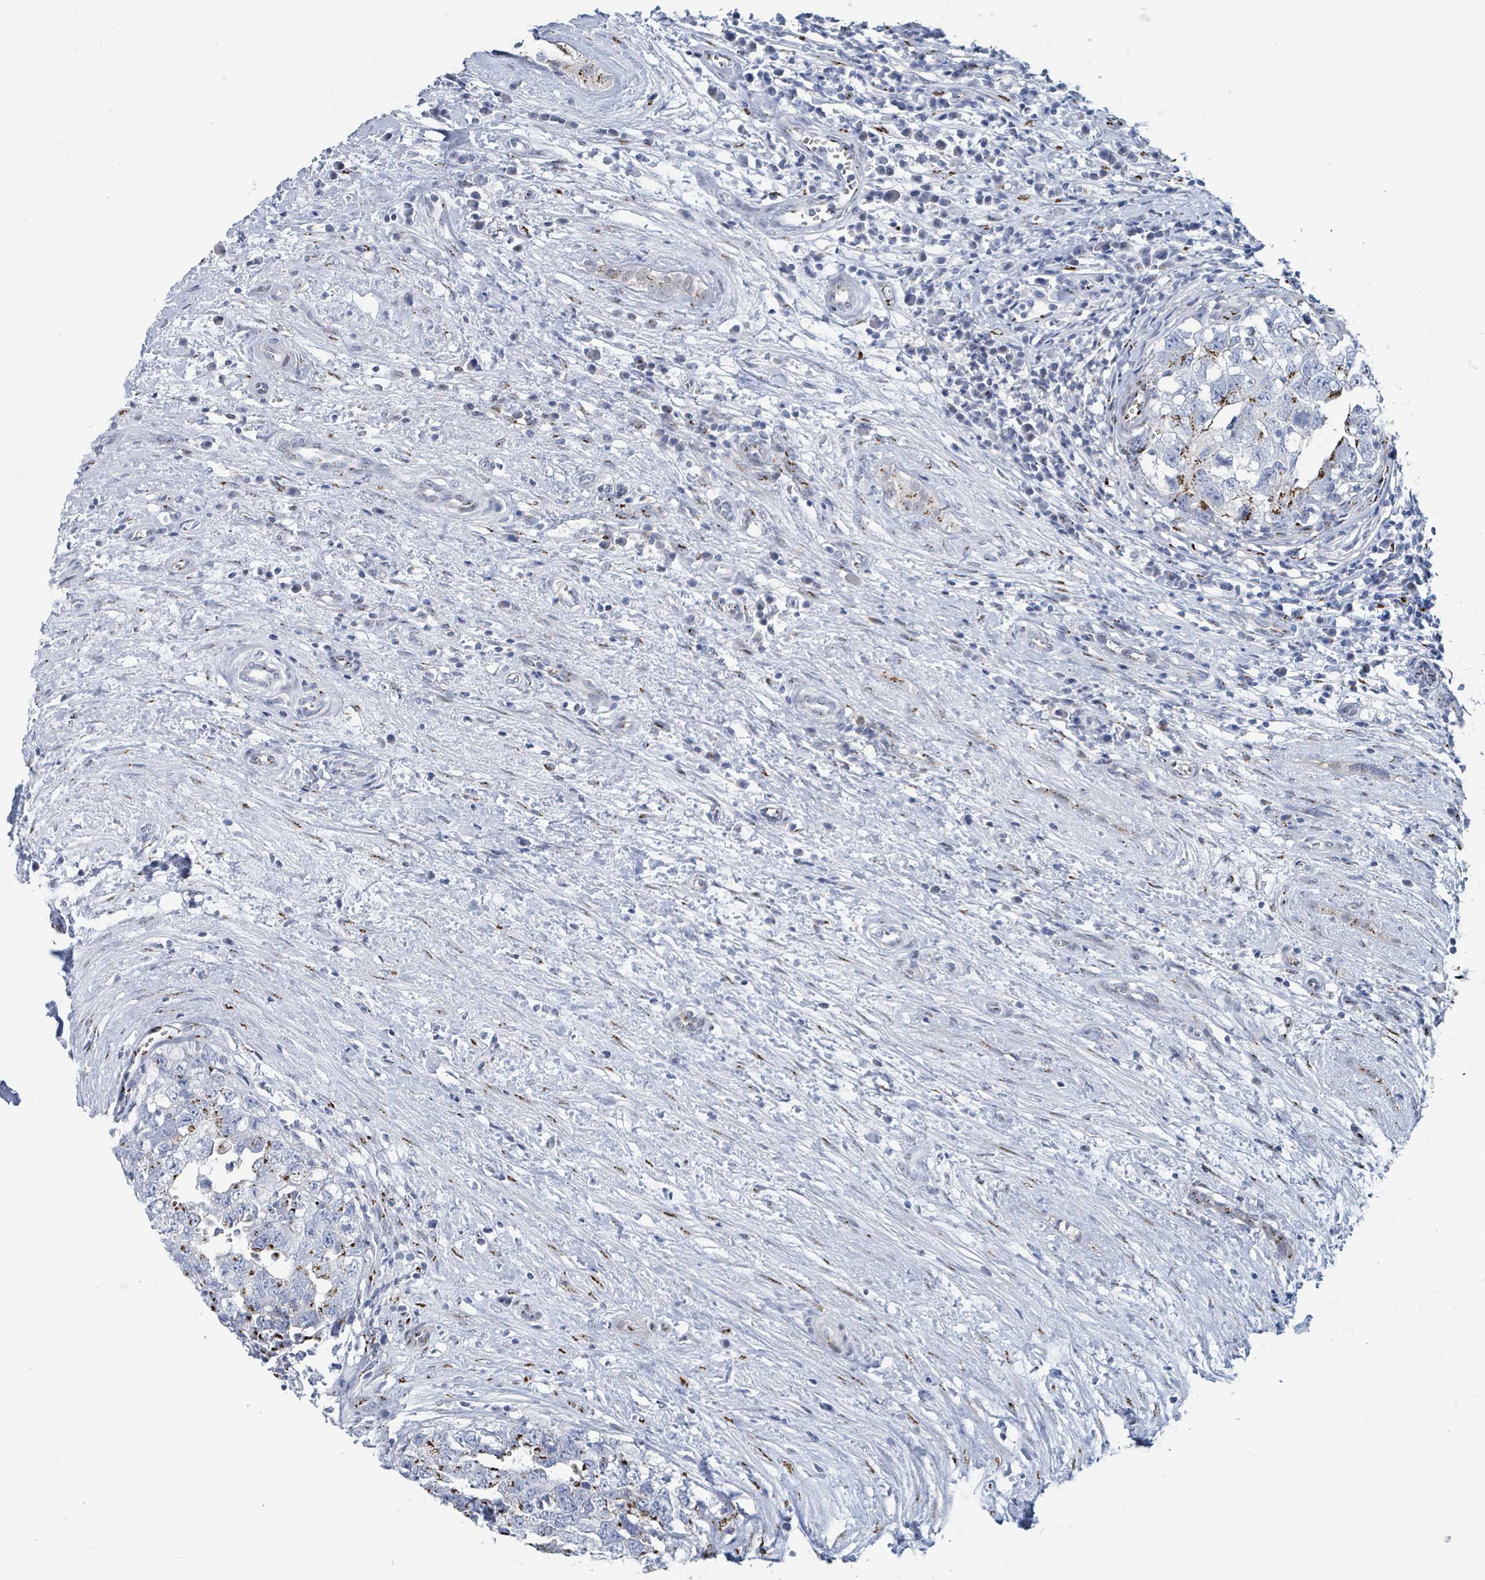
{"staining": {"intensity": "moderate", "quantity": "25%-75%", "location": "cytoplasmic/membranous"}, "tissue": "testis cancer", "cell_type": "Tumor cells", "image_type": "cancer", "snomed": [{"axis": "morphology", "description": "Seminoma, NOS"}, {"axis": "morphology", "description": "Carcinoma, Embryonal, NOS"}, {"axis": "topography", "description": "Testis"}], "caption": "High-power microscopy captured an IHC image of testis seminoma, revealing moderate cytoplasmic/membranous expression in approximately 25%-75% of tumor cells.", "gene": "DCAF5", "patient": {"sex": "male", "age": 29}}